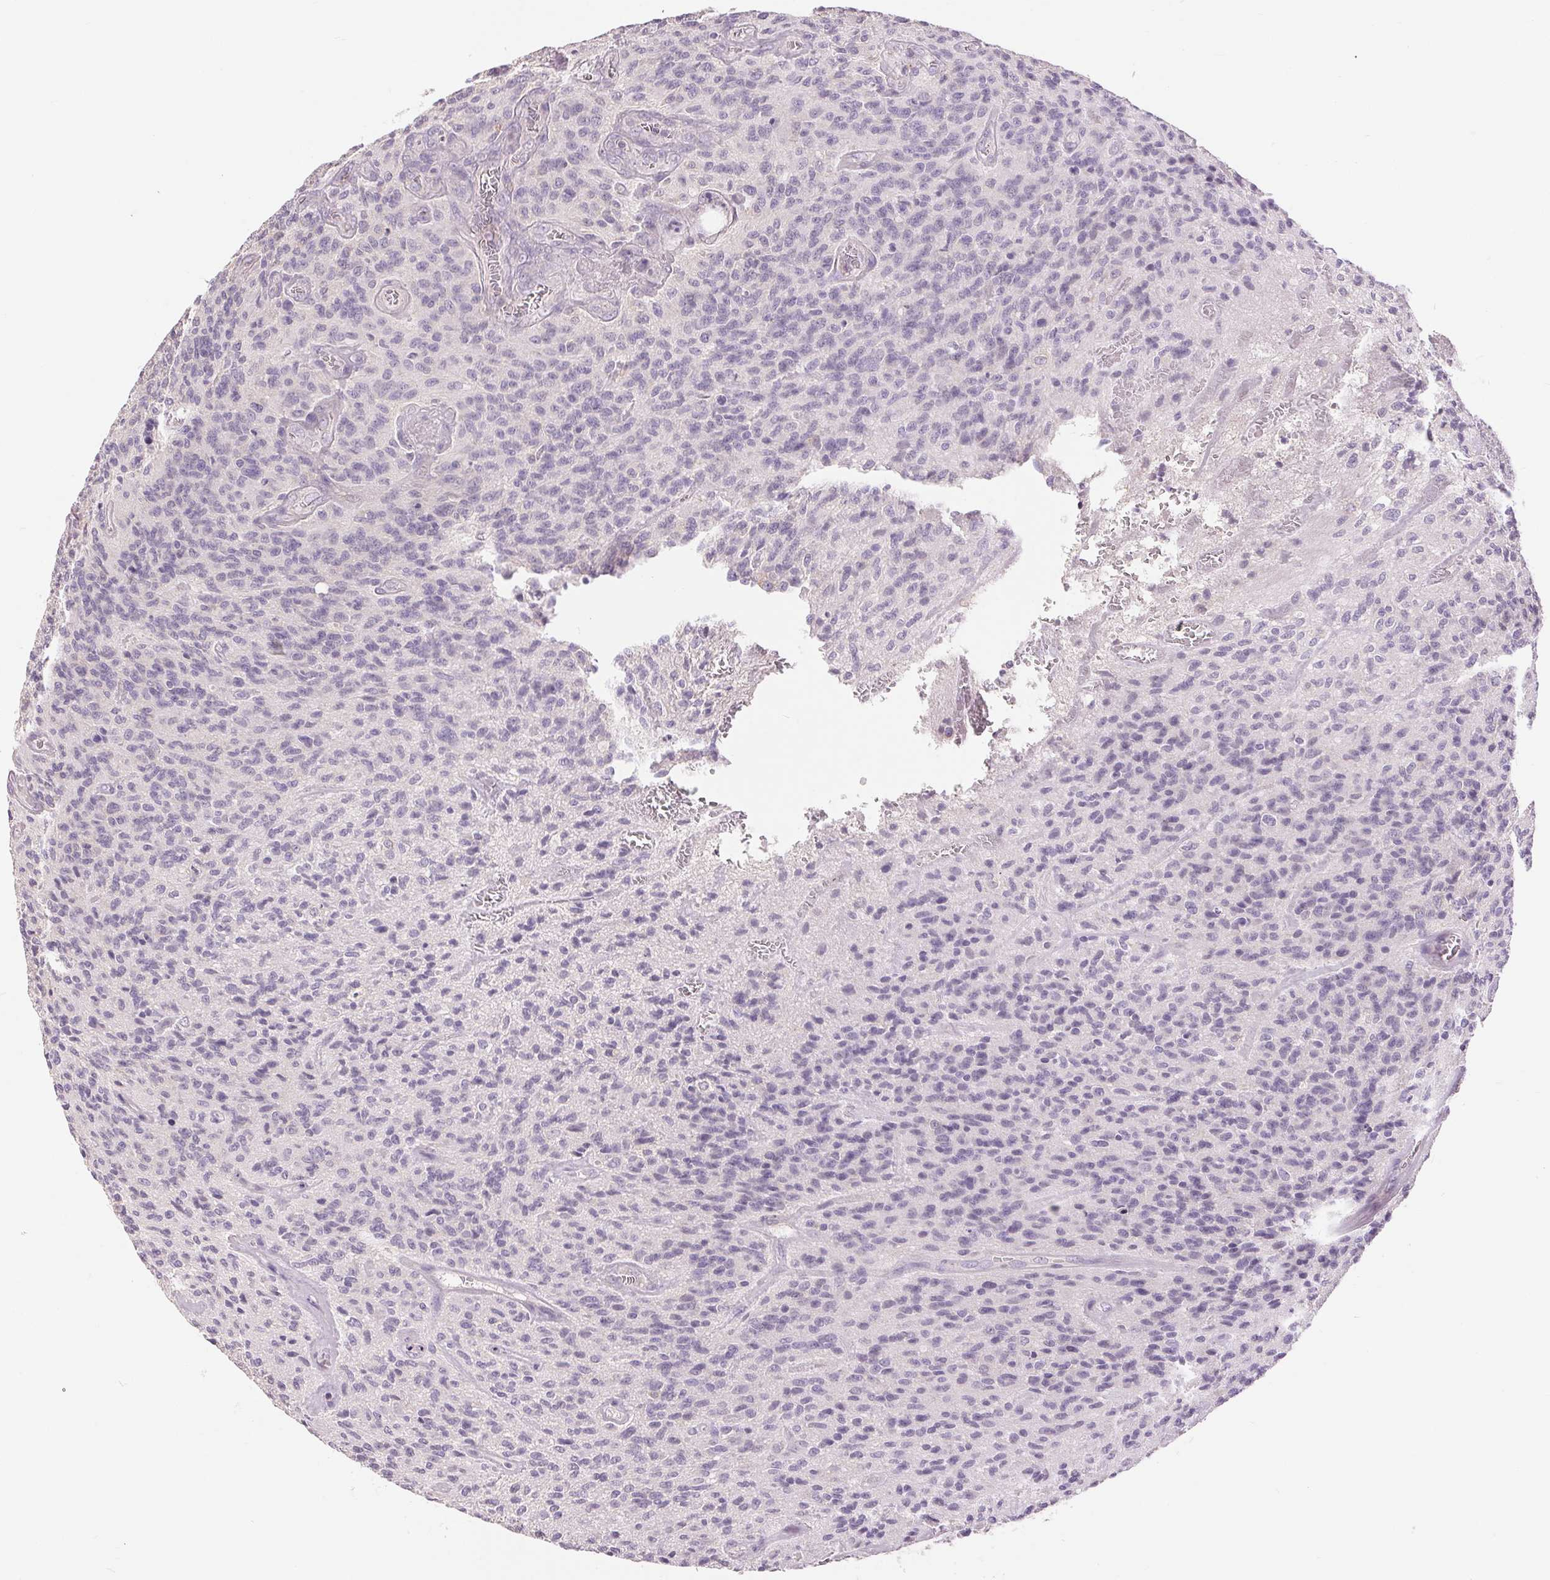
{"staining": {"intensity": "negative", "quantity": "none", "location": "none"}, "tissue": "glioma", "cell_type": "Tumor cells", "image_type": "cancer", "snomed": [{"axis": "morphology", "description": "Glioma, malignant, High grade"}, {"axis": "topography", "description": "Brain"}], "caption": "IHC photomicrograph of human glioma stained for a protein (brown), which displays no staining in tumor cells. Brightfield microscopy of immunohistochemistry stained with DAB (brown) and hematoxylin (blue), captured at high magnification.", "gene": "FXYD4", "patient": {"sex": "male", "age": 76}}